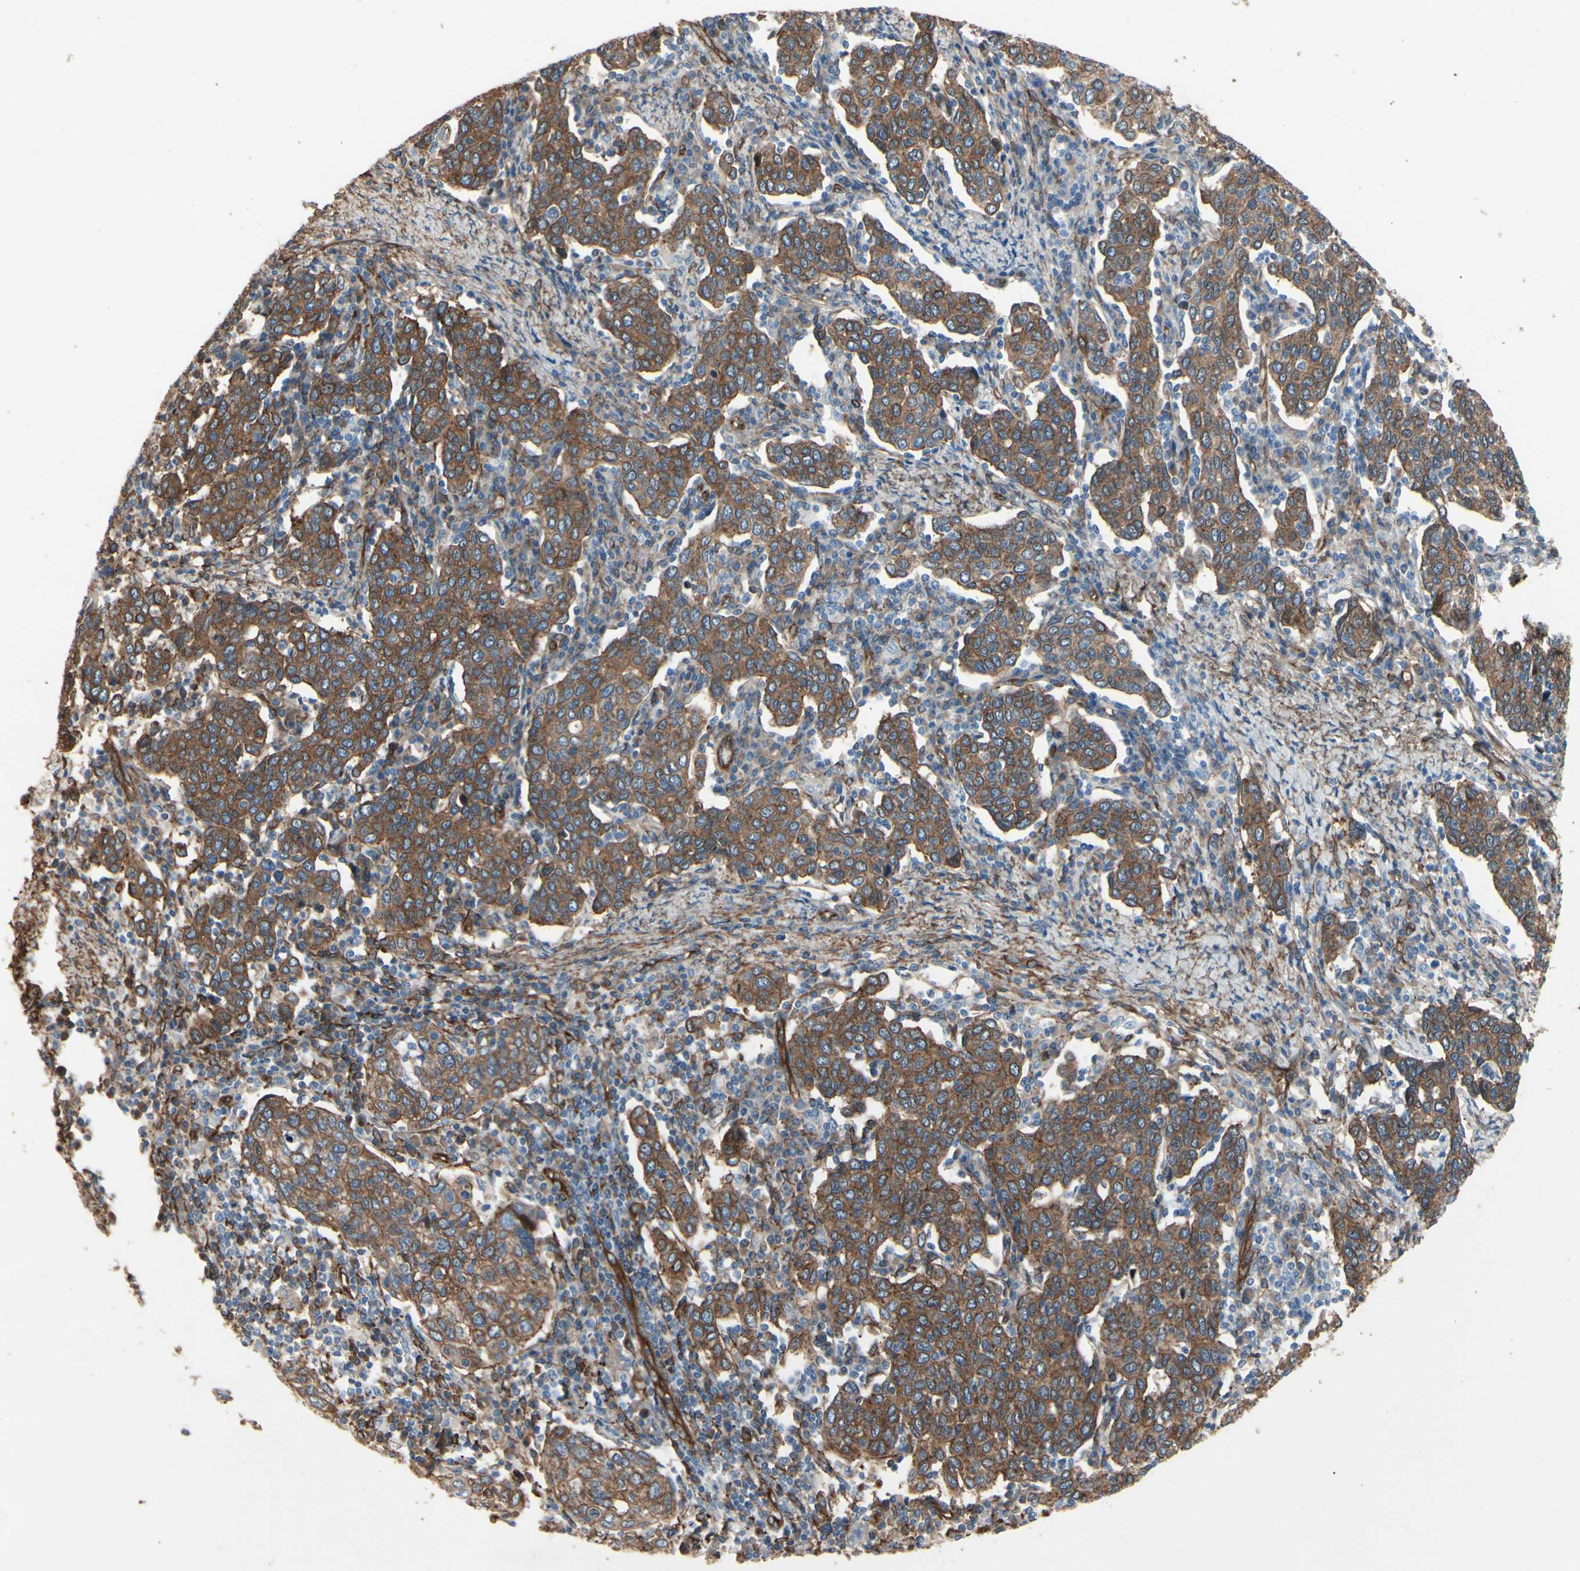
{"staining": {"intensity": "moderate", "quantity": ">75%", "location": "cytoplasmic/membranous"}, "tissue": "cervical cancer", "cell_type": "Tumor cells", "image_type": "cancer", "snomed": [{"axis": "morphology", "description": "Squamous cell carcinoma, NOS"}, {"axis": "topography", "description": "Cervix"}], "caption": "Immunohistochemistry image of neoplastic tissue: squamous cell carcinoma (cervical) stained using immunohistochemistry displays medium levels of moderate protein expression localized specifically in the cytoplasmic/membranous of tumor cells, appearing as a cytoplasmic/membranous brown color.", "gene": "CTTNBP2", "patient": {"sex": "female", "age": 40}}